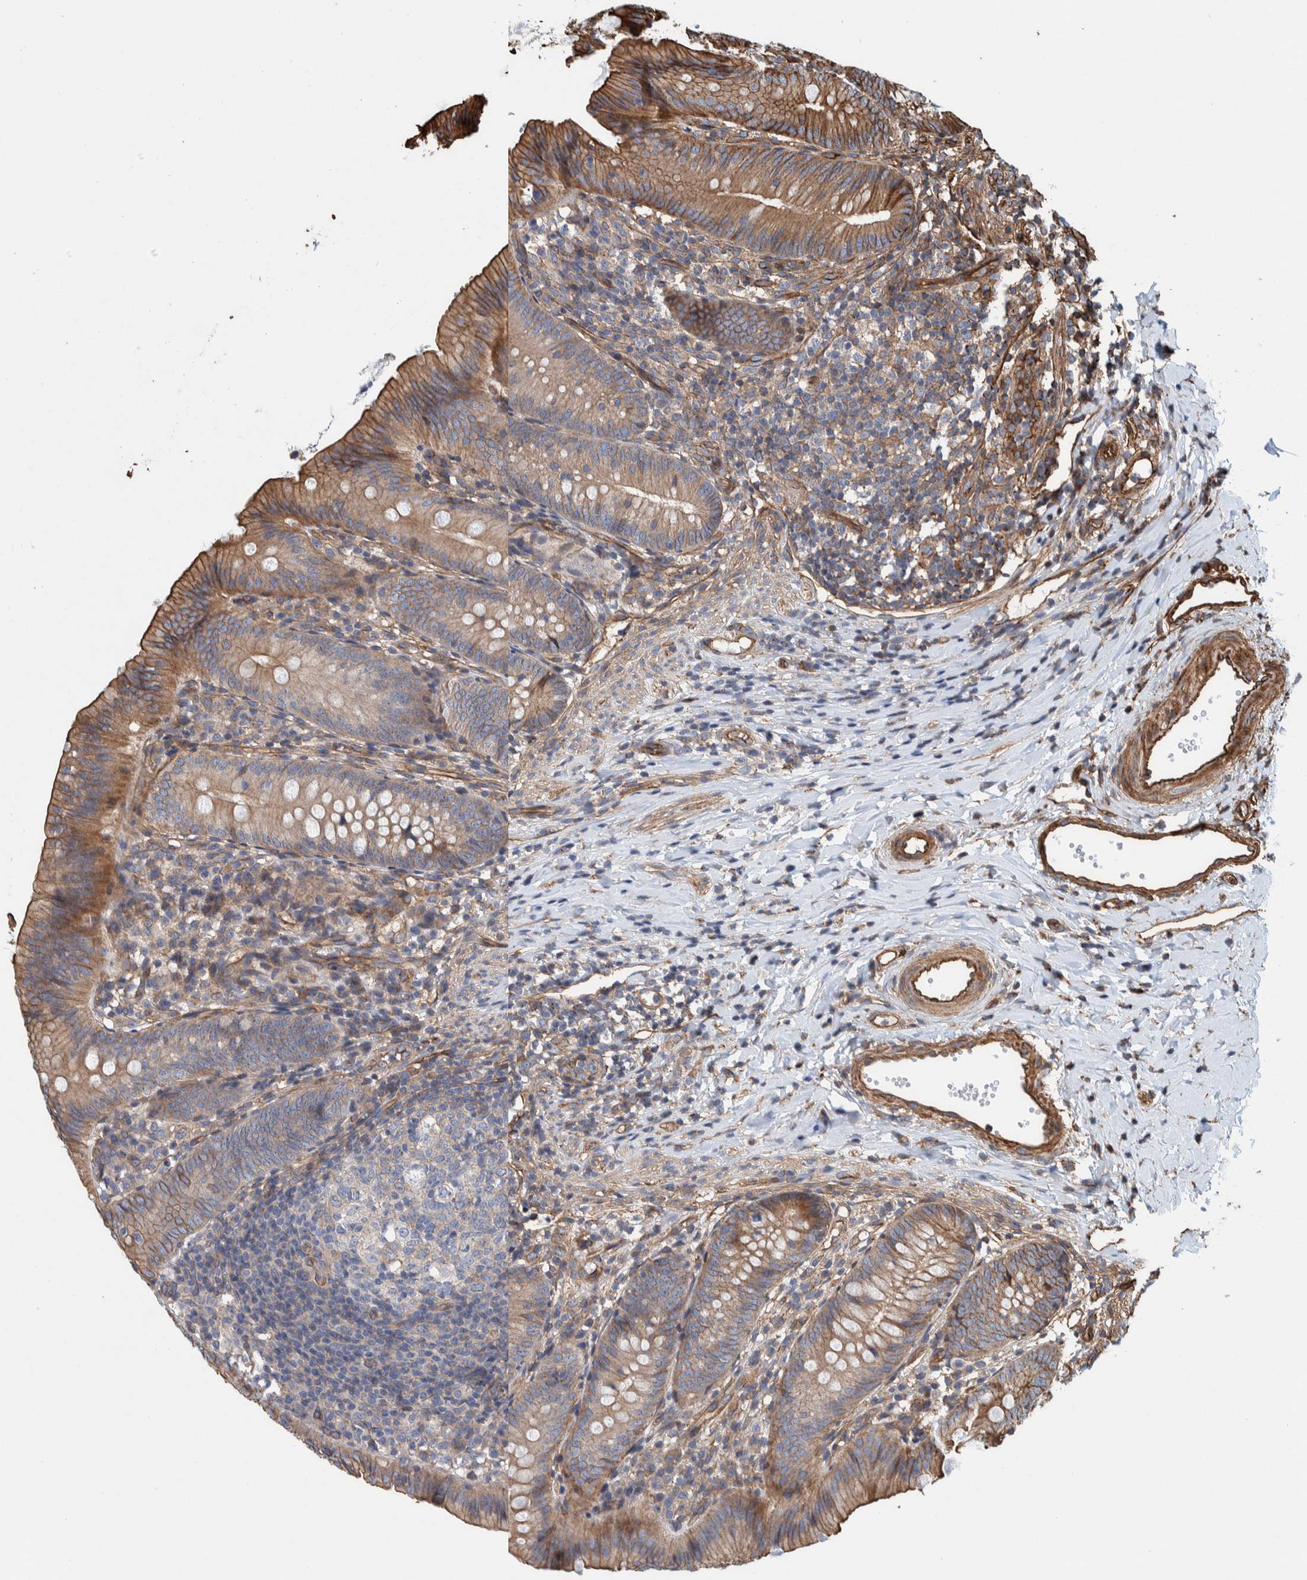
{"staining": {"intensity": "moderate", "quantity": ">75%", "location": "cytoplasmic/membranous"}, "tissue": "appendix", "cell_type": "Glandular cells", "image_type": "normal", "snomed": [{"axis": "morphology", "description": "Normal tissue, NOS"}, {"axis": "topography", "description": "Appendix"}], "caption": "About >75% of glandular cells in unremarkable human appendix exhibit moderate cytoplasmic/membranous protein positivity as visualized by brown immunohistochemical staining.", "gene": "PKD1L1", "patient": {"sex": "male", "age": 1}}